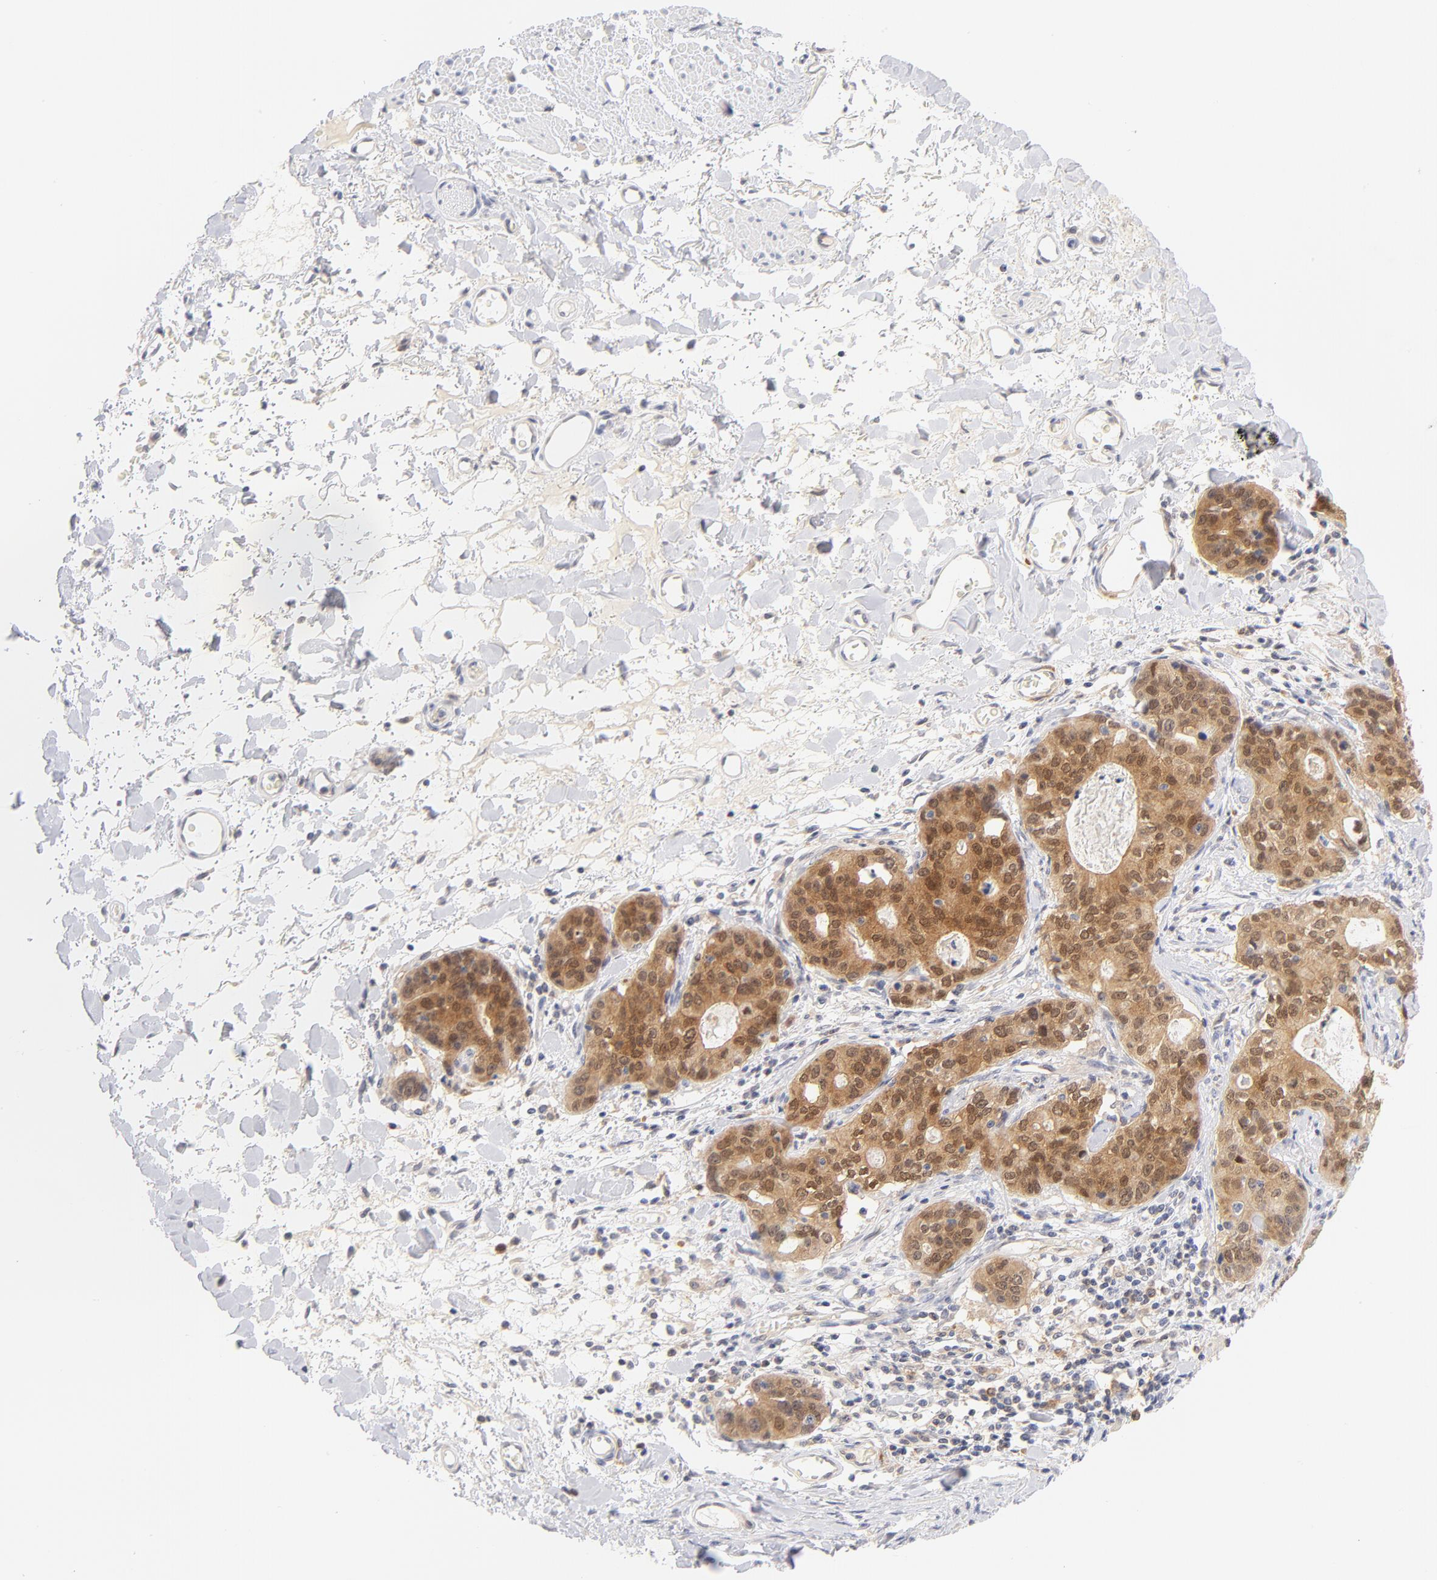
{"staining": {"intensity": "moderate", "quantity": ">75%", "location": "cytoplasmic/membranous,nuclear"}, "tissue": "stomach cancer", "cell_type": "Tumor cells", "image_type": "cancer", "snomed": [{"axis": "morphology", "description": "Adenocarcinoma, NOS"}, {"axis": "topography", "description": "Esophagus"}, {"axis": "topography", "description": "Stomach"}], "caption": "Immunohistochemistry of stomach cancer (adenocarcinoma) exhibits medium levels of moderate cytoplasmic/membranous and nuclear expression in approximately >75% of tumor cells.", "gene": "CASP6", "patient": {"sex": "male", "age": 74}}